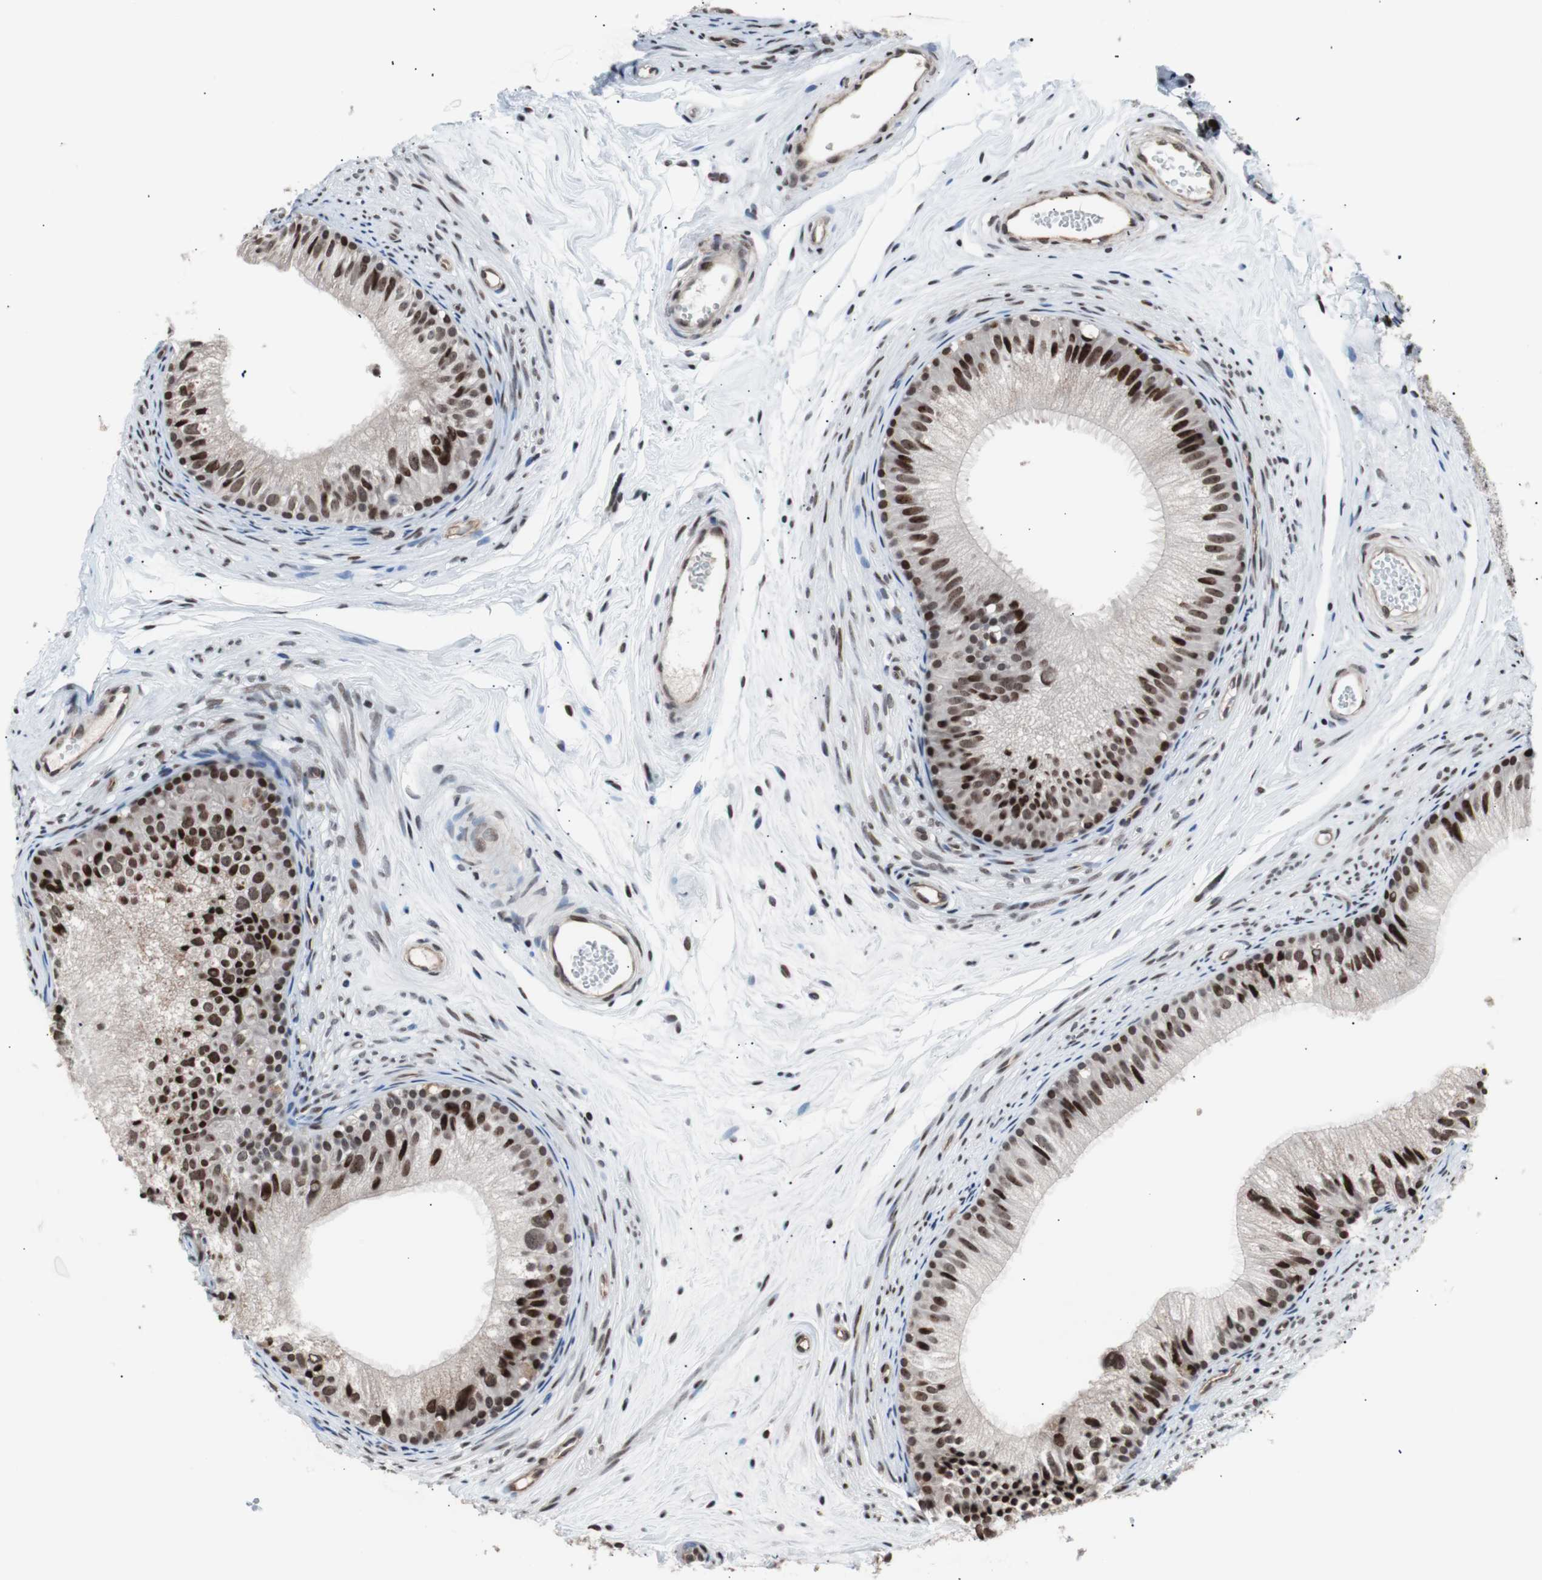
{"staining": {"intensity": "strong", "quantity": ">75%", "location": "nuclear"}, "tissue": "epididymis", "cell_type": "Glandular cells", "image_type": "normal", "snomed": [{"axis": "morphology", "description": "Normal tissue, NOS"}, {"axis": "topography", "description": "Epididymis"}], "caption": "A micrograph showing strong nuclear expression in approximately >75% of glandular cells in normal epididymis, as visualized by brown immunohistochemical staining.", "gene": "POGZ", "patient": {"sex": "male", "age": 56}}